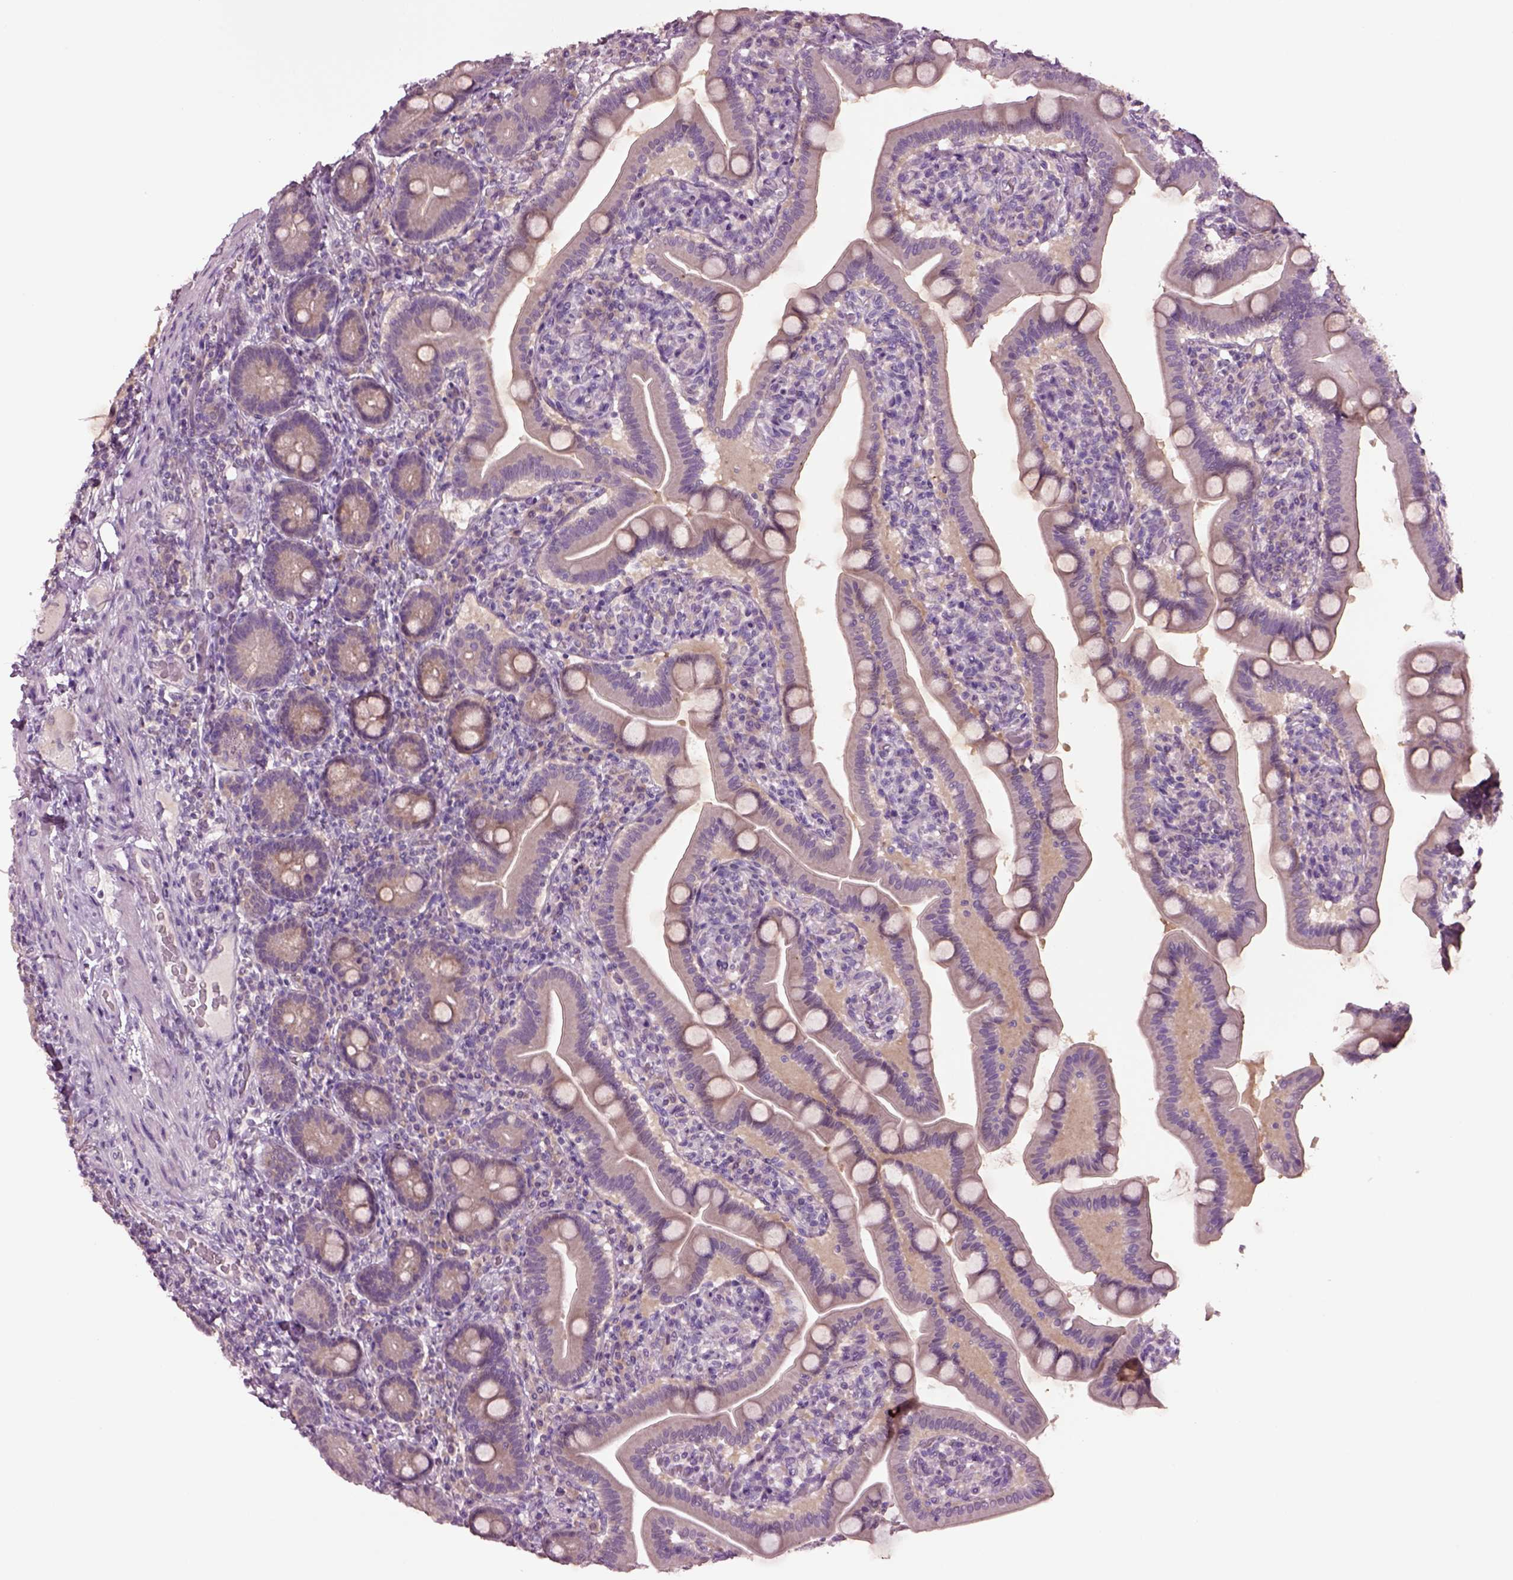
{"staining": {"intensity": "negative", "quantity": "none", "location": "none"}, "tissue": "small intestine", "cell_type": "Glandular cells", "image_type": "normal", "snomed": [{"axis": "morphology", "description": "Normal tissue, NOS"}, {"axis": "topography", "description": "Small intestine"}], "caption": "Human small intestine stained for a protein using immunohistochemistry (IHC) displays no positivity in glandular cells.", "gene": "CLPSL1", "patient": {"sex": "male", "age": 66}}